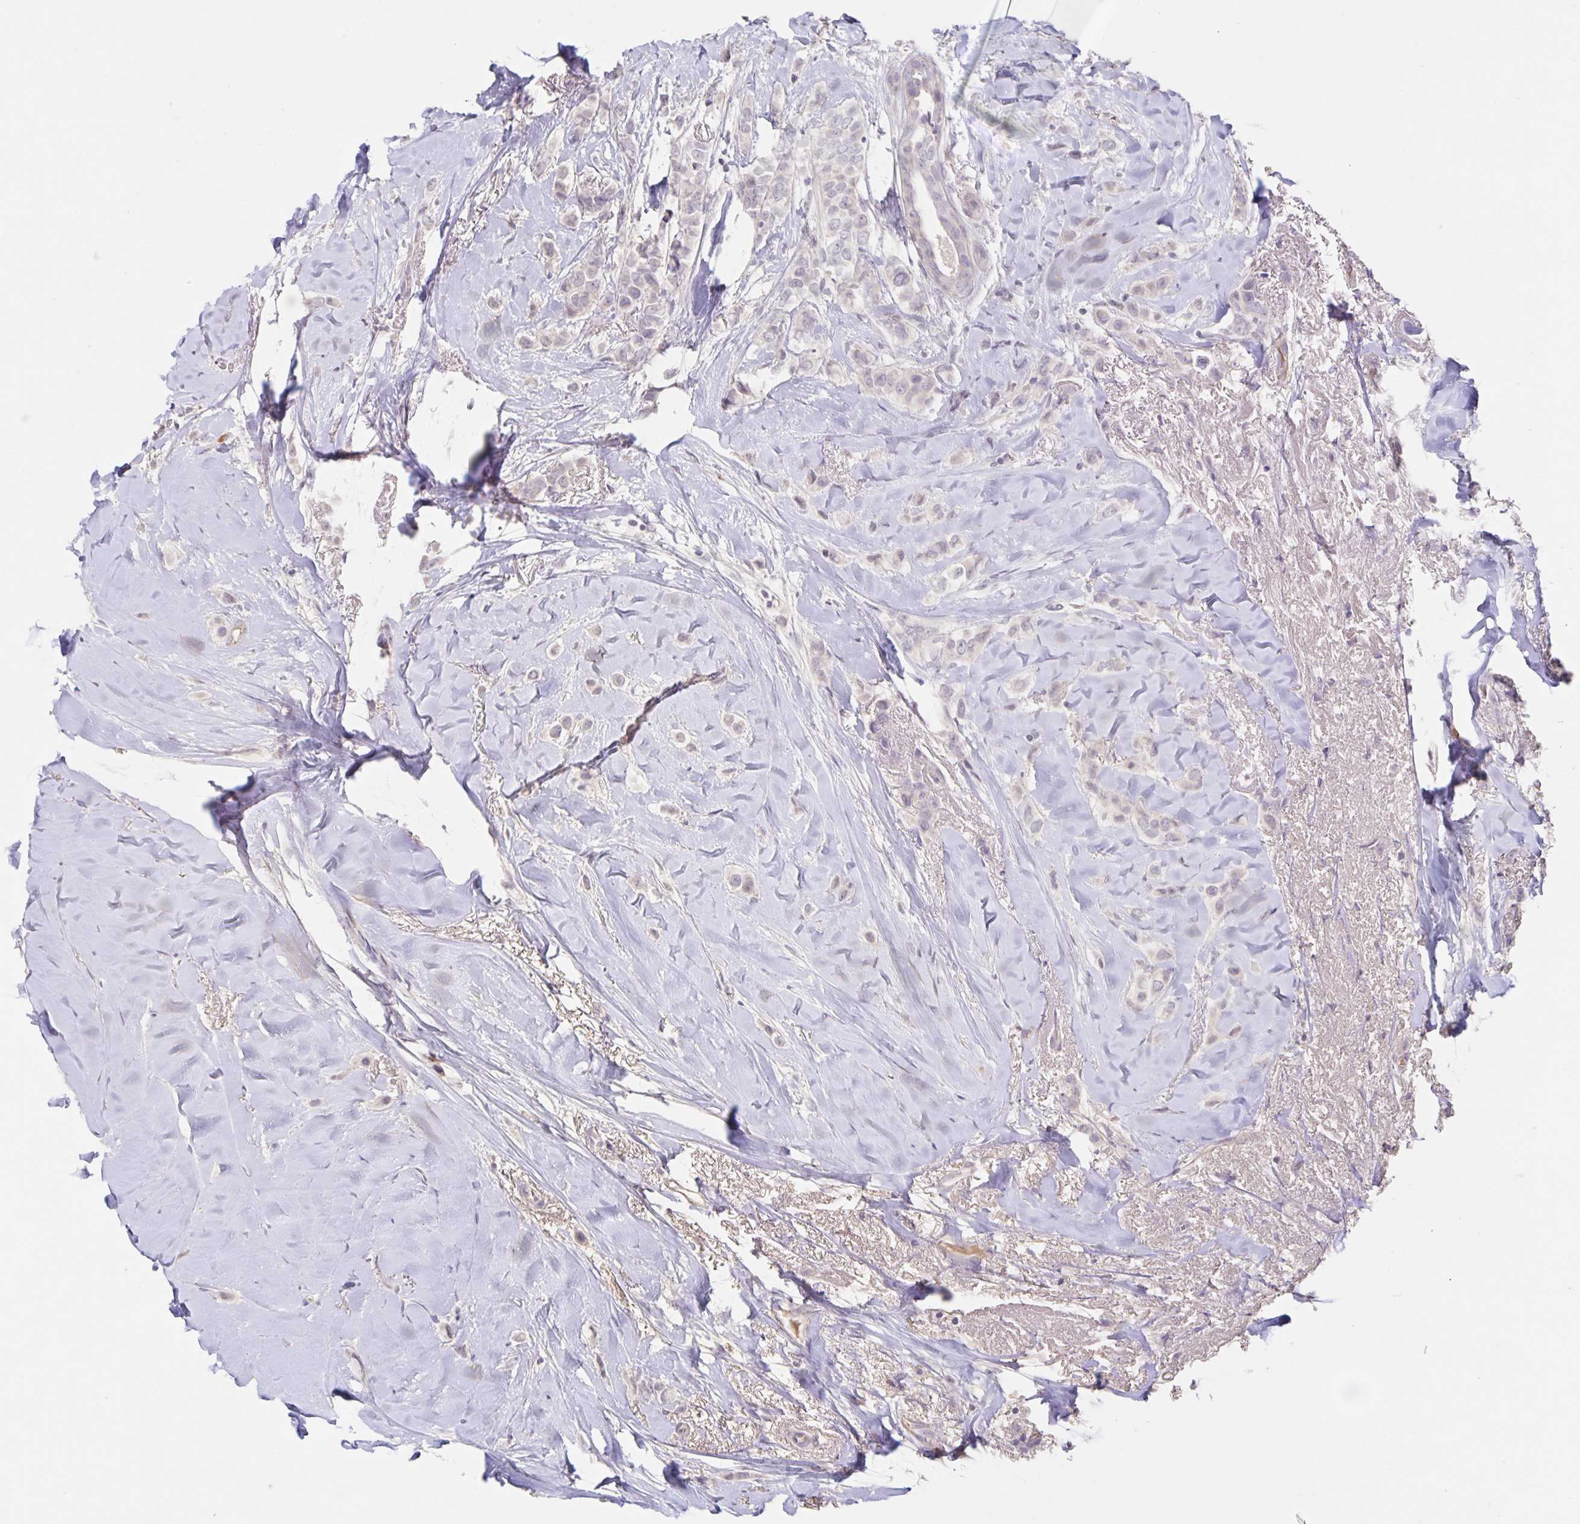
{"staining": {"intensity": "negative", "quantity": "none", "location": "none"}, "tissue": "breast cancer", "cell_type": "Tumor cells", "image_type": "cancer", "snomed": [{"axis": "morphology", "description": "Lobular carcinoma"}, {"axis": "topography", "description": "Breast"}], "caption": "High power microscopy image of an immunohistochemistry (IHC) image of breast lobular carcinoma, revealing no significant expression in tumor cells. (DAB IHC visualized using brightfield microscopy, high magnification).", "gene": "INSL5", "patient": {"sex": "female", "age": 66}}